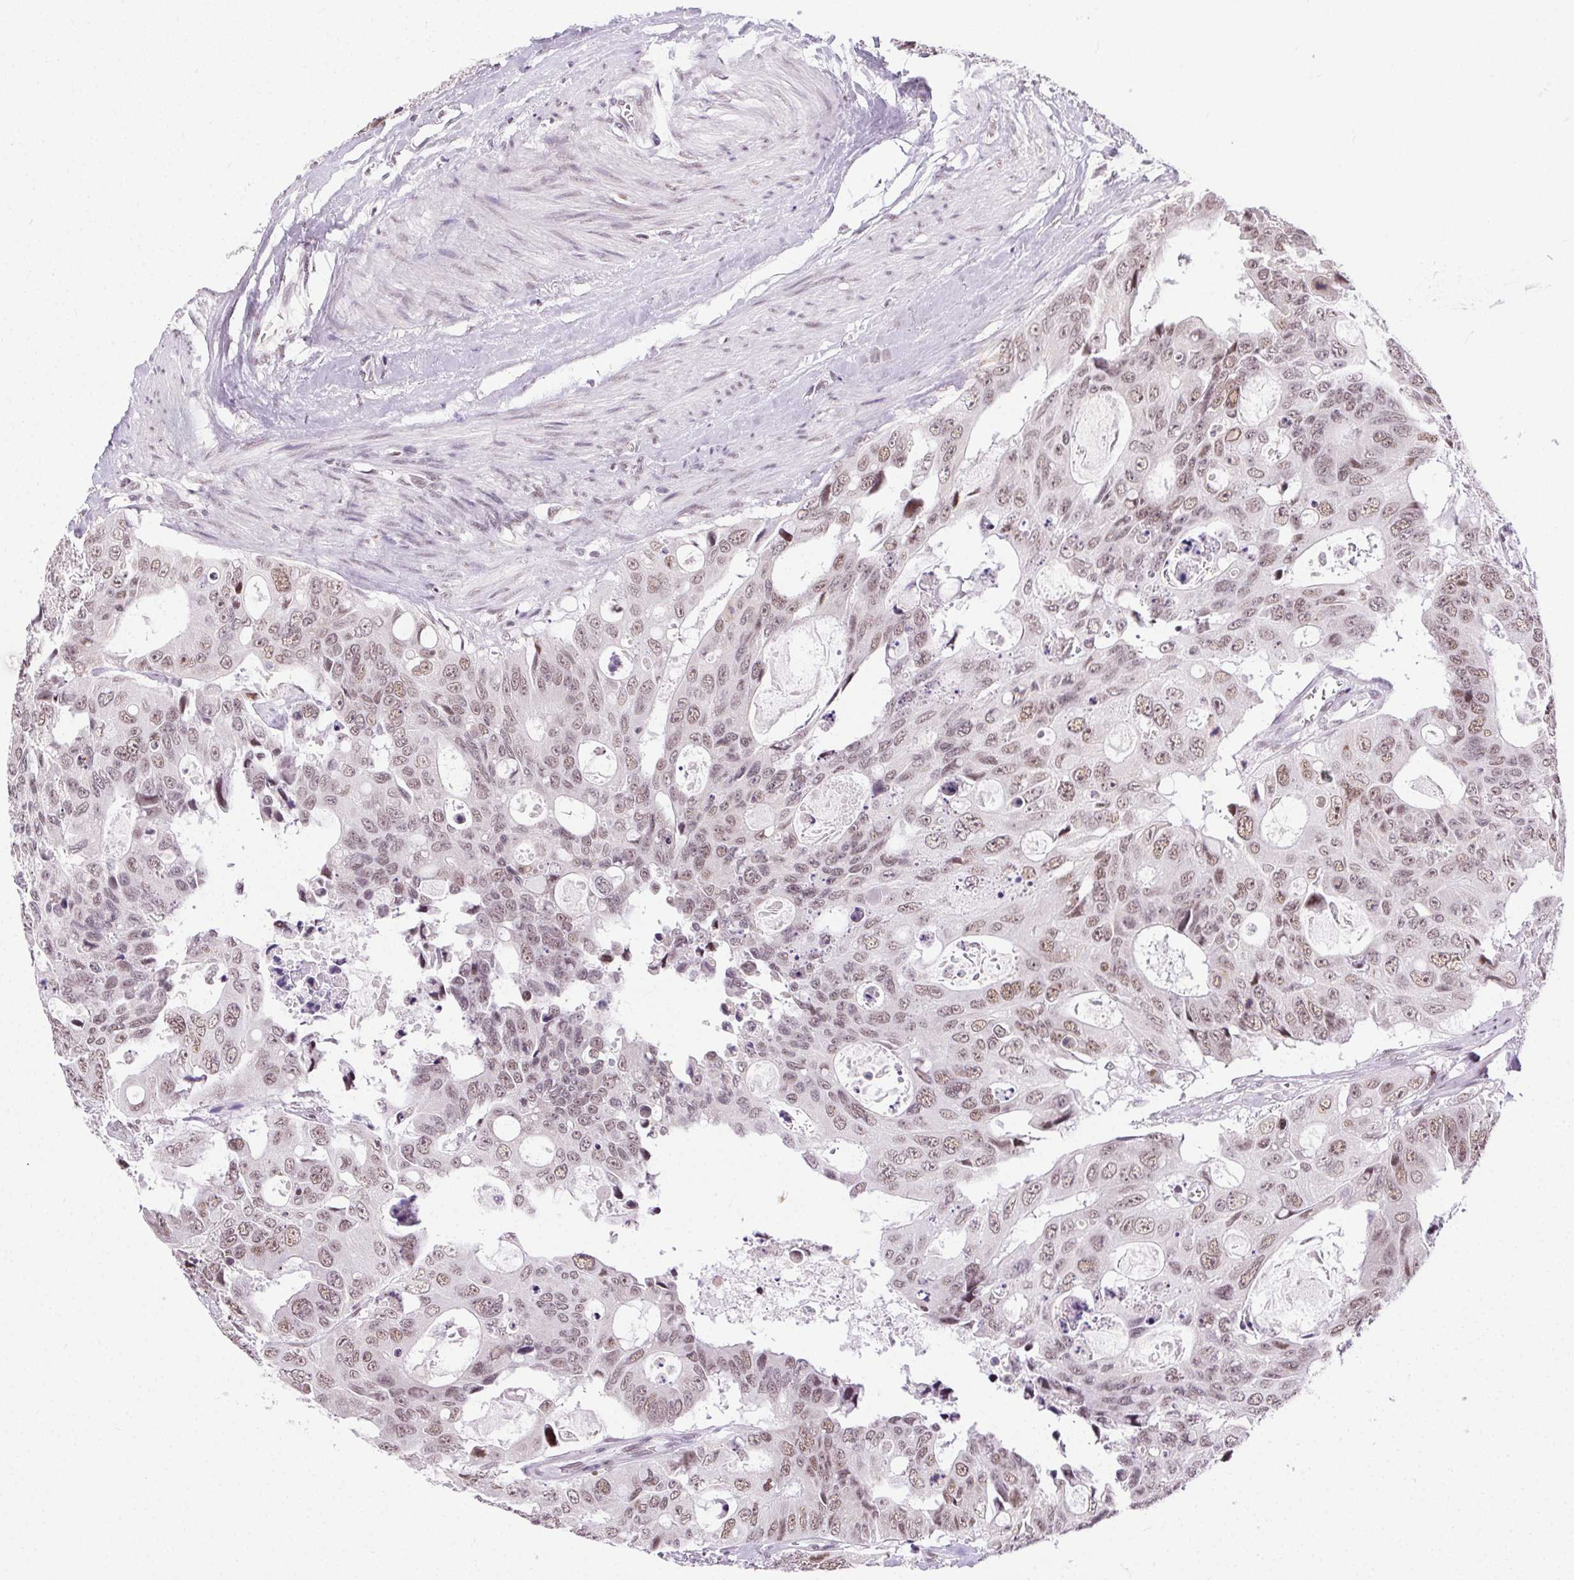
{"staining": {"intensity": "weak", "quantity": ">75%", "location": "nuclear"}, "tissue": "colorectal cancer", "cell_type": "Tumor cells", "image_type": "cancer", "snomed": [{"axis": "morphology", "description": "Adenocarcinoma, NOS"}, {"axis": "topography", "description": "Rectum"}], "caption": "The histopathology image reveals immunohistochemical staining of colorectal cancer (adenocarcinoma). There is weak nuclear positivity is appreciated in about >75% of tumor cells.", "gene": "TRA2B", "patient": {"sex": "male", "age": 76}}